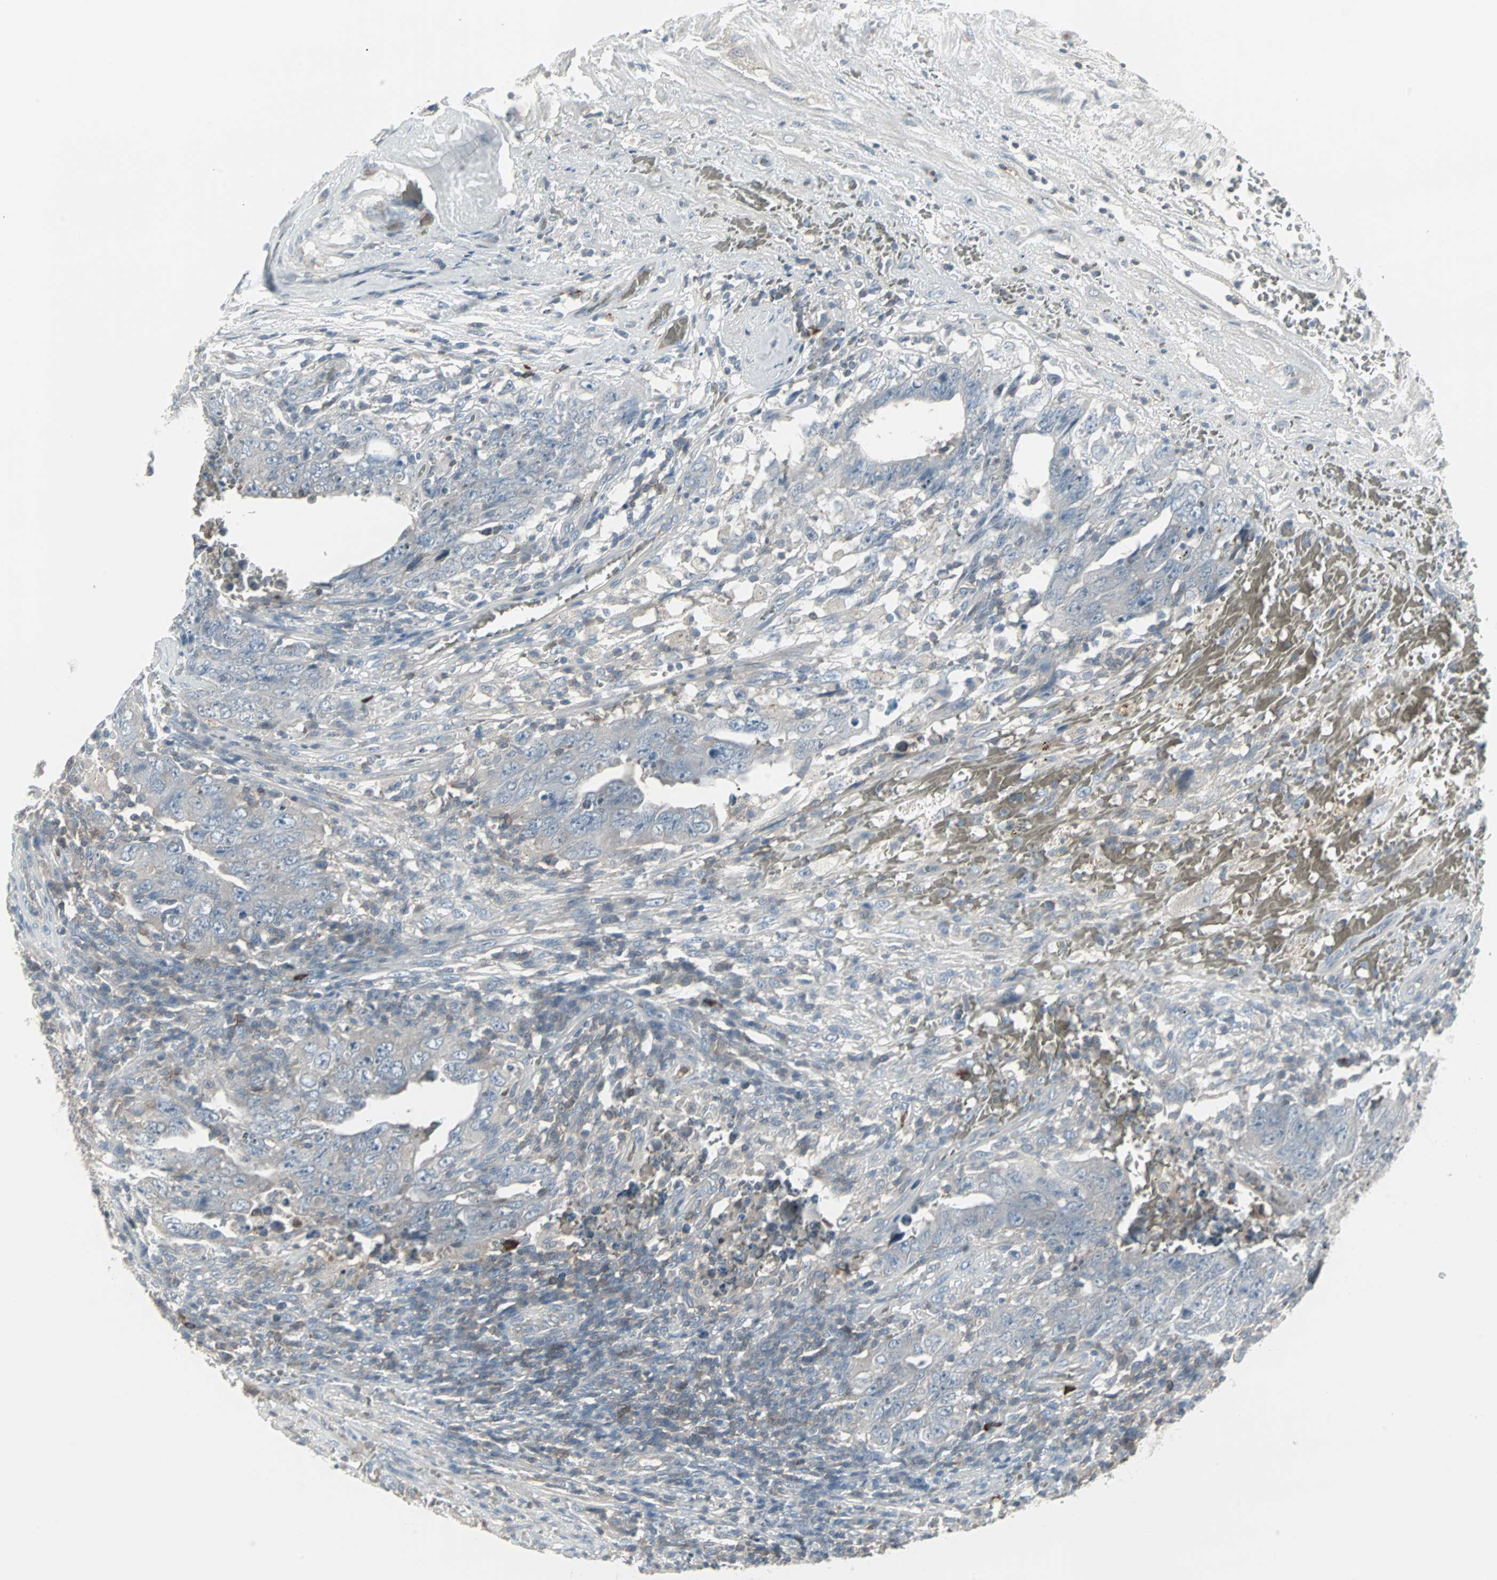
{"staining": {"intensity": "weak", "quantity": "<25%", "location": "cytoplasmic/membranous"}, "tissue": "testis cancer", "cell_type": "Tumor cells", "image_type": "cancer", "snomed": [{"axis": "morphology", "description": "Carcinoma, Embryonal, NOS"}, {"axis": "topography", "description": "Testis"}], "caption": "There is no significant staining in tumor cells of embryonal carcinoma (testis).", "gene": "ZSCAN32", "patient": {"sex": "male", "age": 26}}